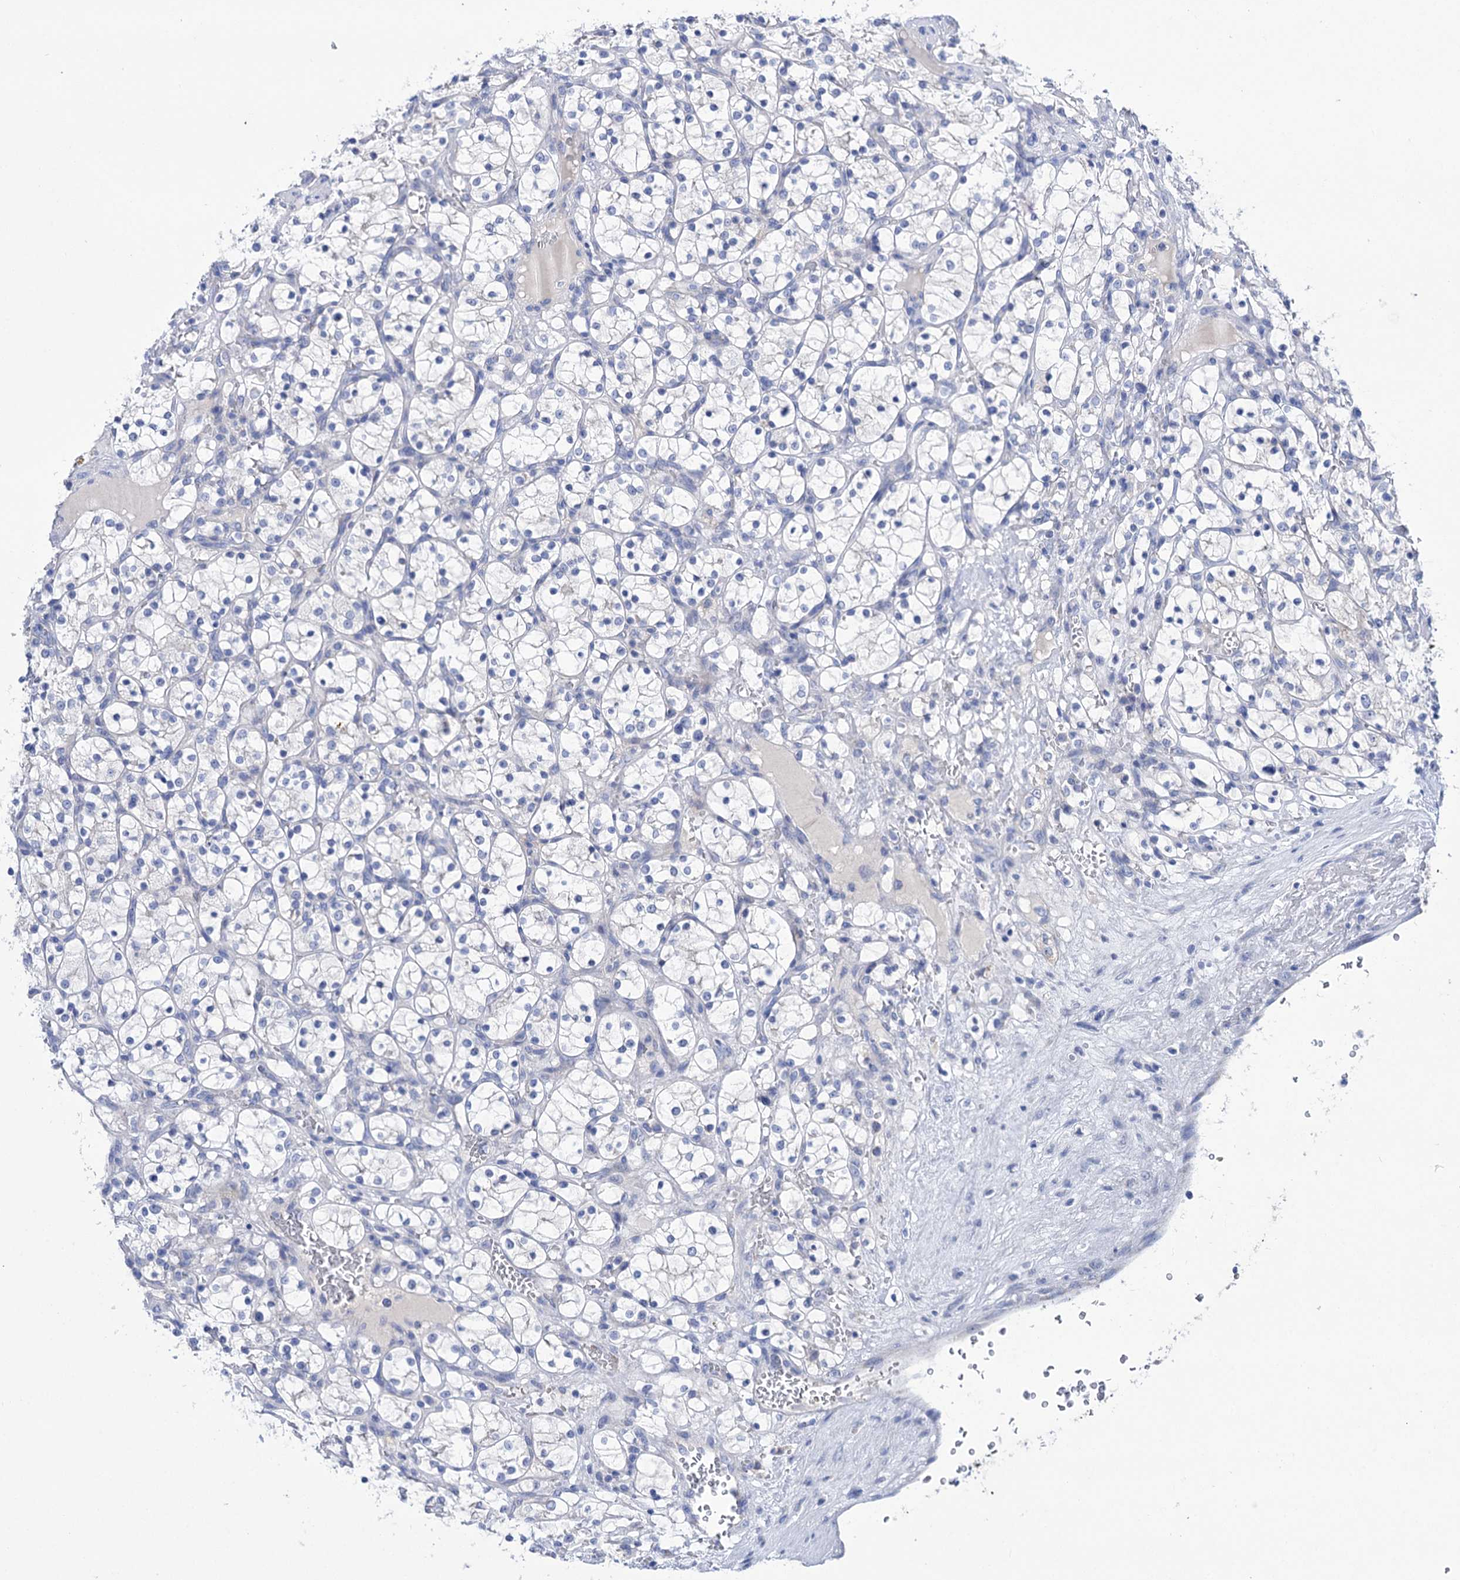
{"staining": {"intensity": "negative", "quantity": "none", "location": "none"}, "tissue": "renal cancer", "cell_type": "Tumor cells", "image_type": "cancer", "snomed": [{"axis": "morphology", "description": "Adenocarcinoma, NOS"}, {"axis": "topography", "description": "Kidney"}], "caption": "Immunohistochemical staining of renal adenocarcinoma displays no significant expression in tumor cells.", "gene": "YARS2", "patient": {"sex": "female", "age": 69}}